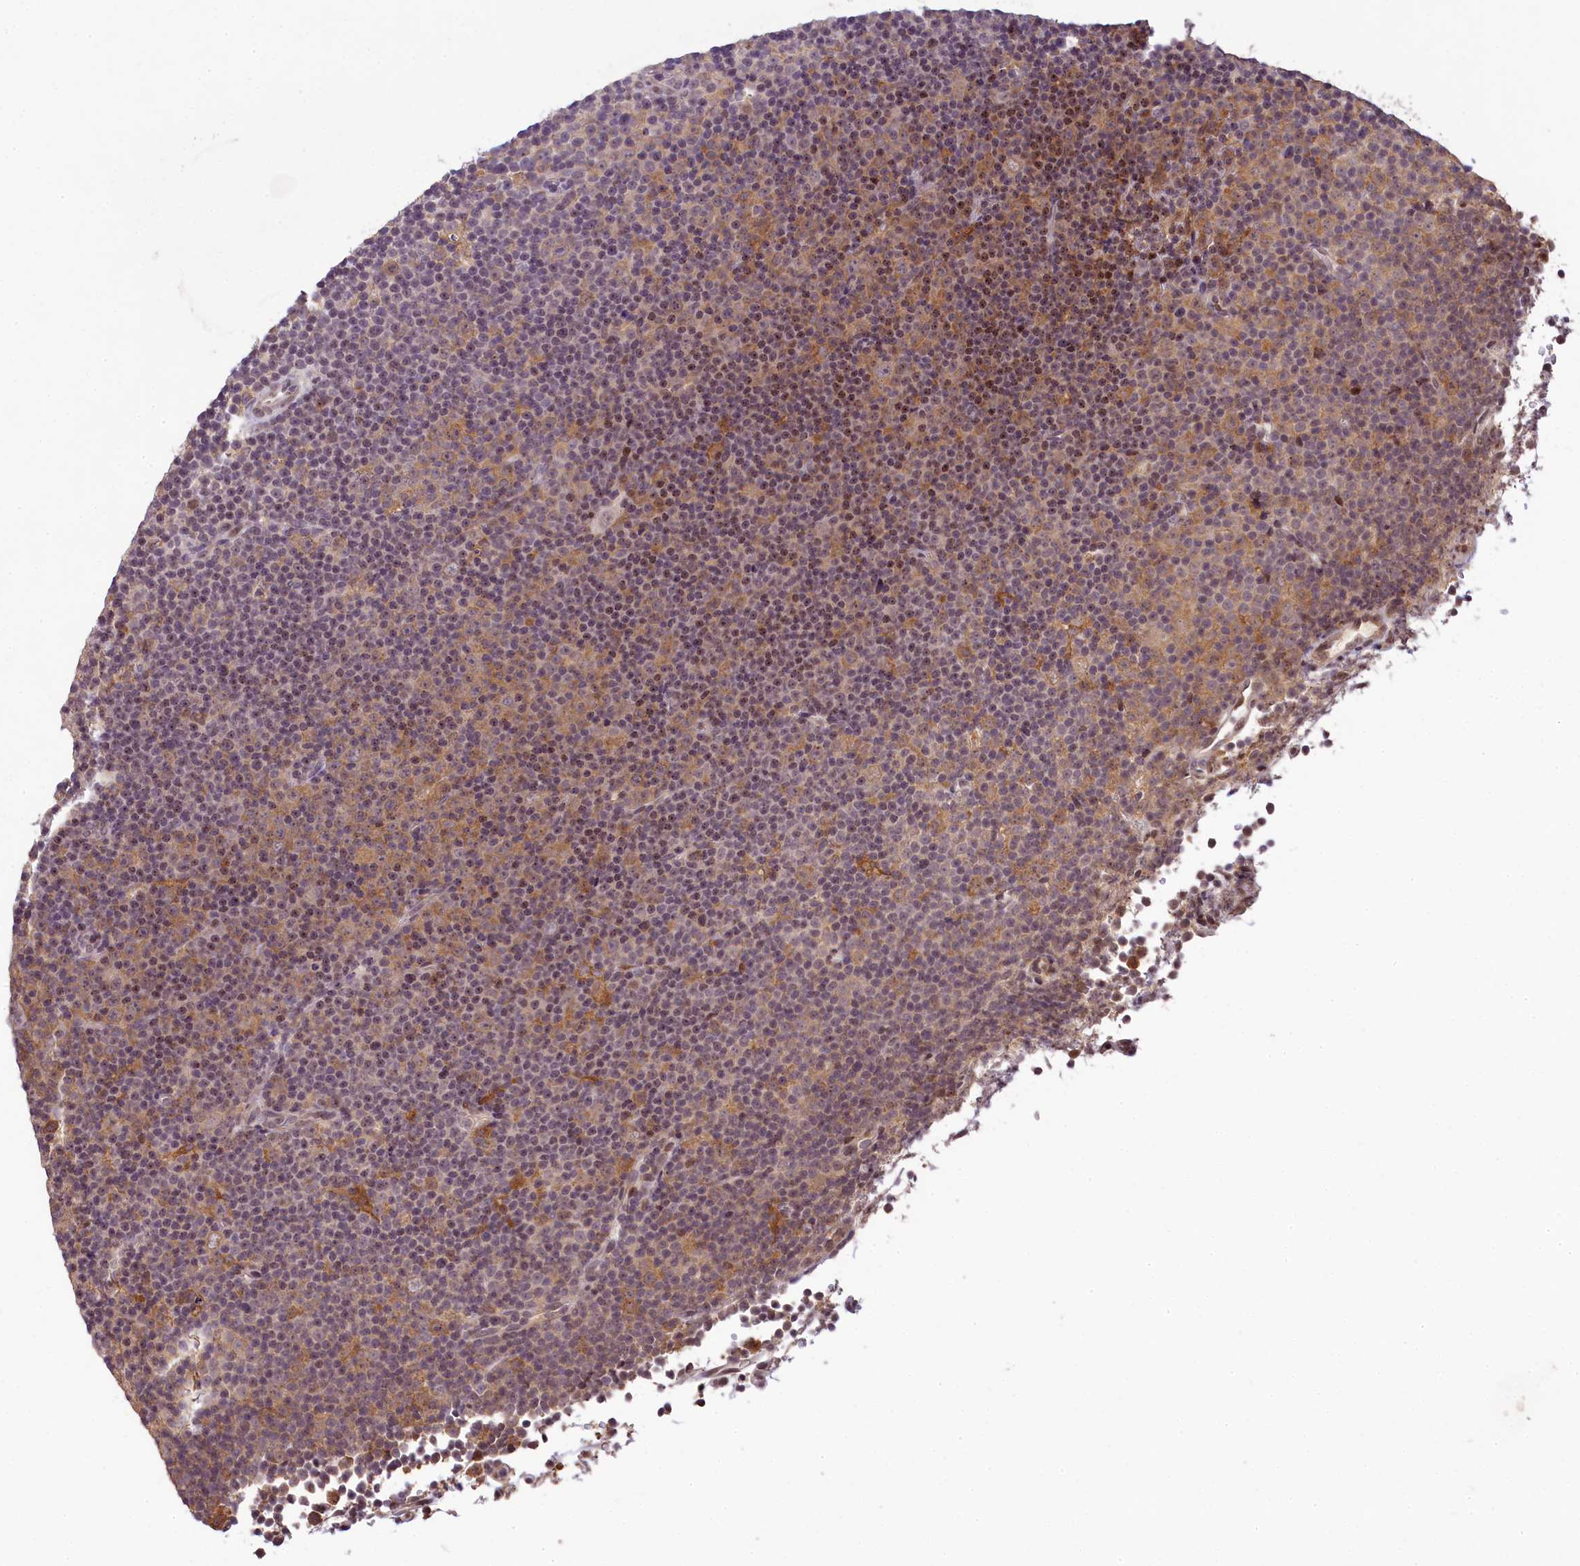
{"staining": {"intensity": "moderate", "quantity": "25%-75%", "location": "cytoplasmic/membranous,nuclear"}, "tissue": "lymphoma", "cell_type": "Tumor cells", "image_type": "cancer", "snomed": [{"axis": "morphology", "description": "Malignant lymphoma, non-Hodgkin's type, Low grade"}, {"axis": "topography", "description": "Lymph node"}], "caption": "Lymphoma was stained to show a protein in brown. There is medium levels of moderate cytoplasmic/membranous and nuclear staining in about 25%-75% of tumor cells. (DAB = brown stain, brightfield microscopy at high magnification).", "gene": "RBBP8", "patient": {"sex": "female", "age": 67}}